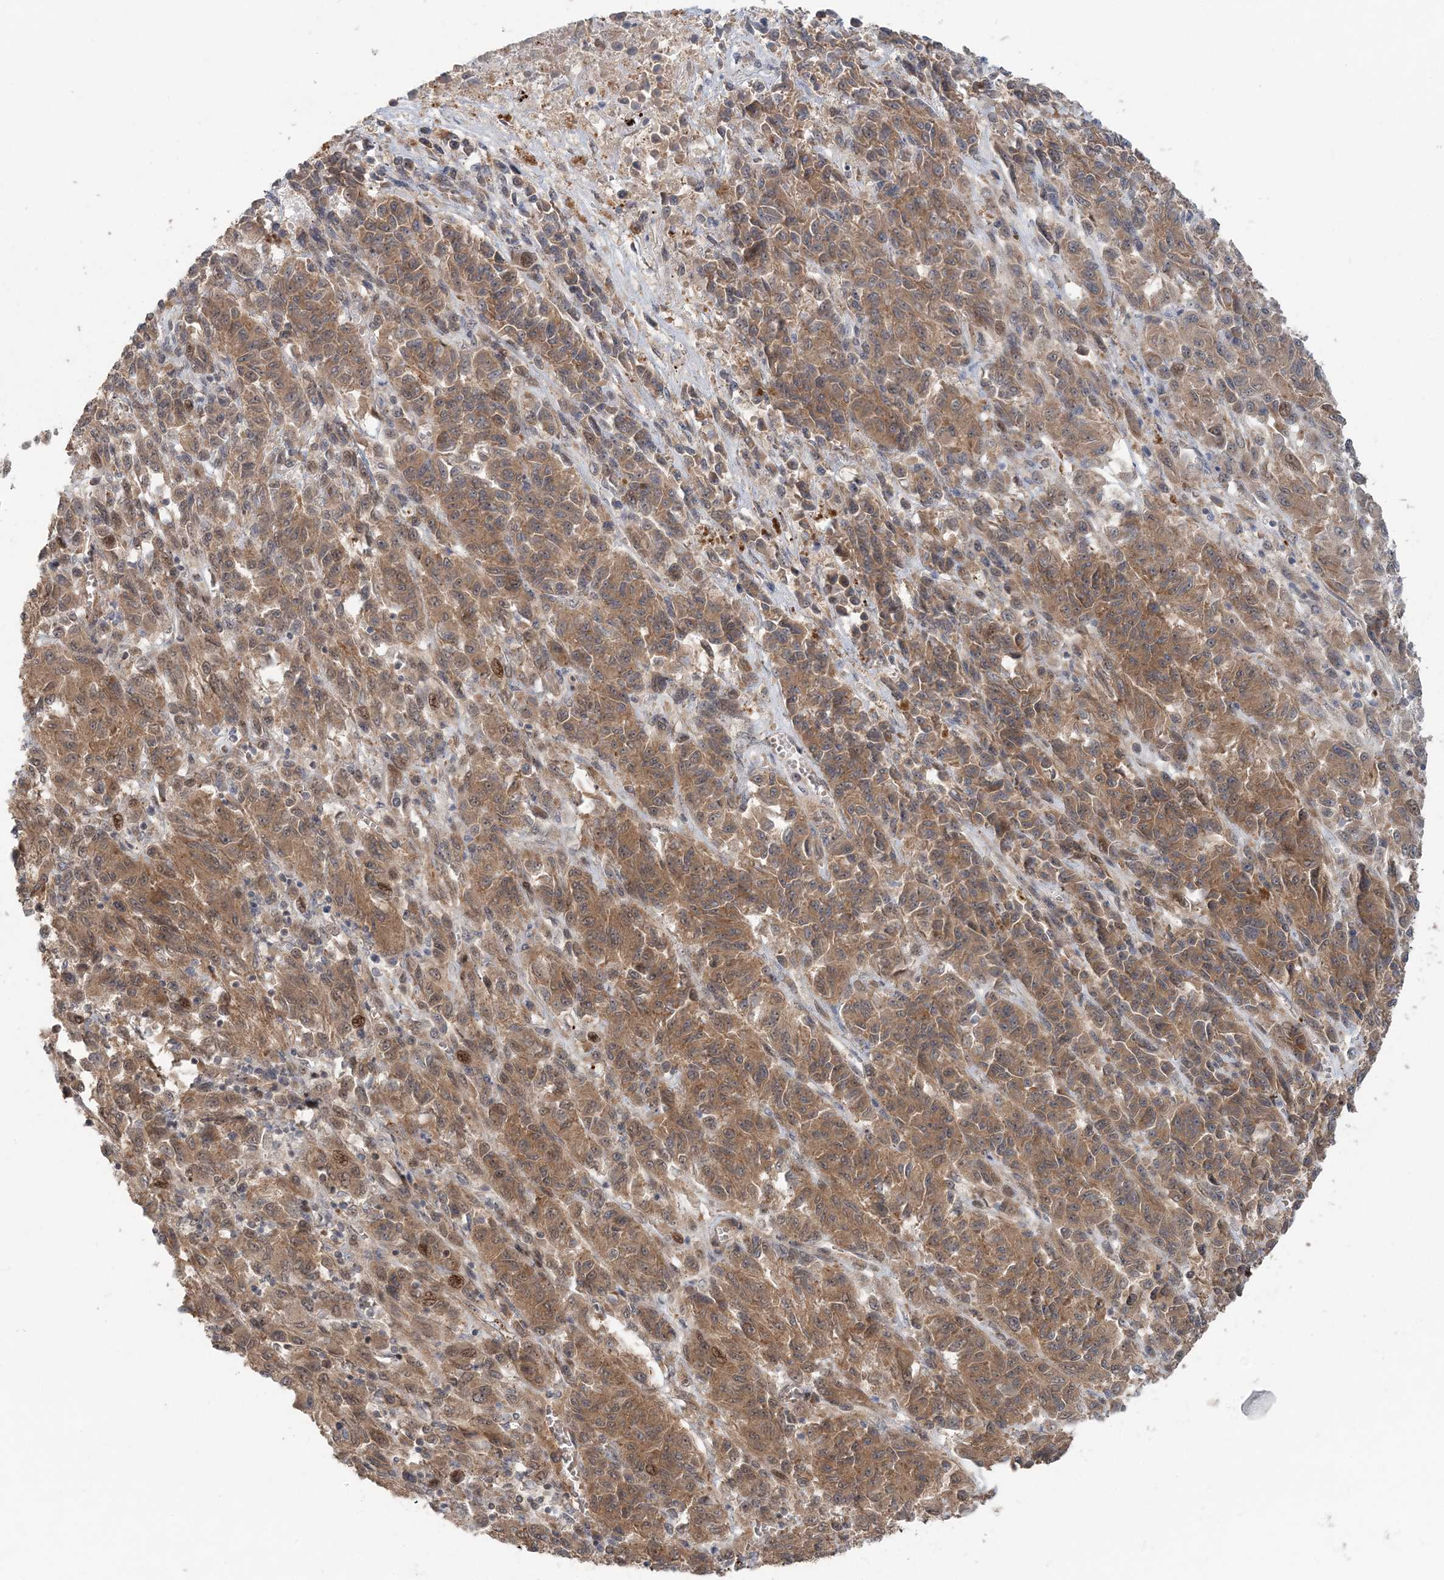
{"staining": {"intensity": "moderate", "quantity": ">75%", "location": "cytoplasmic/membranous"}, "tissue": "melanoma", "cell_type": "Tumor cells", "image_type": "cancer", "snomed": [{"axis": "morphology", "description": "Malignant melanoma, Metastatic site"}, {"axis": "topography", "description": "Lung"}], "caption": "Approximately >75% of tumor cells in human malignant melanoma (metastatic site) reveal moderate cytoplasmic/membranous protein positivity as visualized by brown immunohistochemical staining.", "gene": "GEMIN5", "patient": {"sex": "male", "age": 64}}